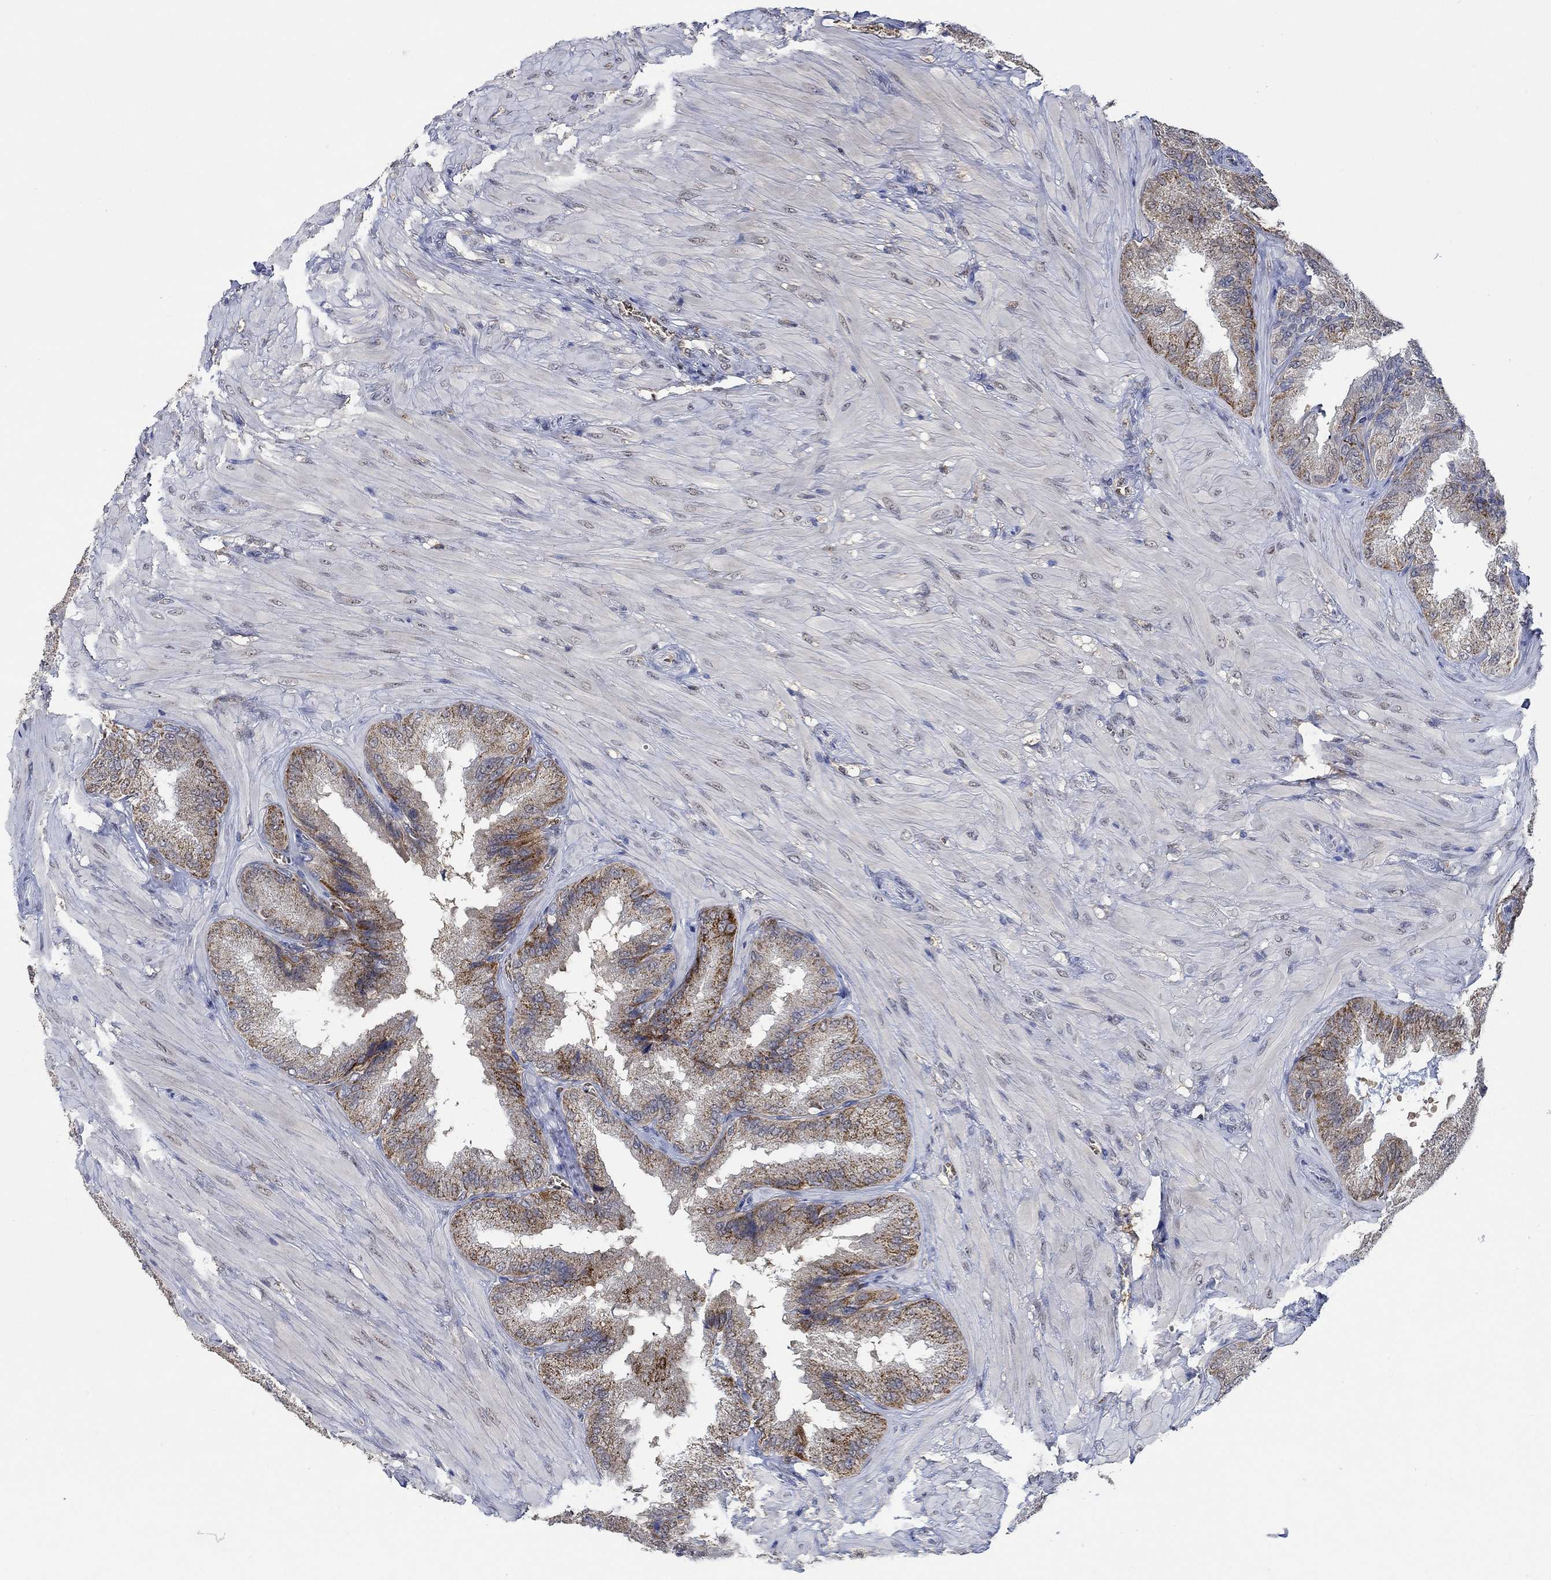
{"staining": {"intensity": "moderate", "quantity": "<25%", "location": "cytoplasmic/membranous"}, "tissue": "seminal vesicle", "cell_type": "Glandular cells", "image_type": "normal", "snomed": [{"axis": "morphology", "description": "Normal tissue, NOS"}, {"axis": "topography", "description": "Seminal veicle"}], "caption": "The micrograph reveals immunohistochemical staining of normal seminal vesicle. There is moderate cytoplasmic/membranous expression is seen in about <25% of glandular cells.", "gene": "MPP1", "patient": {"sex": "male", "age": 37}}